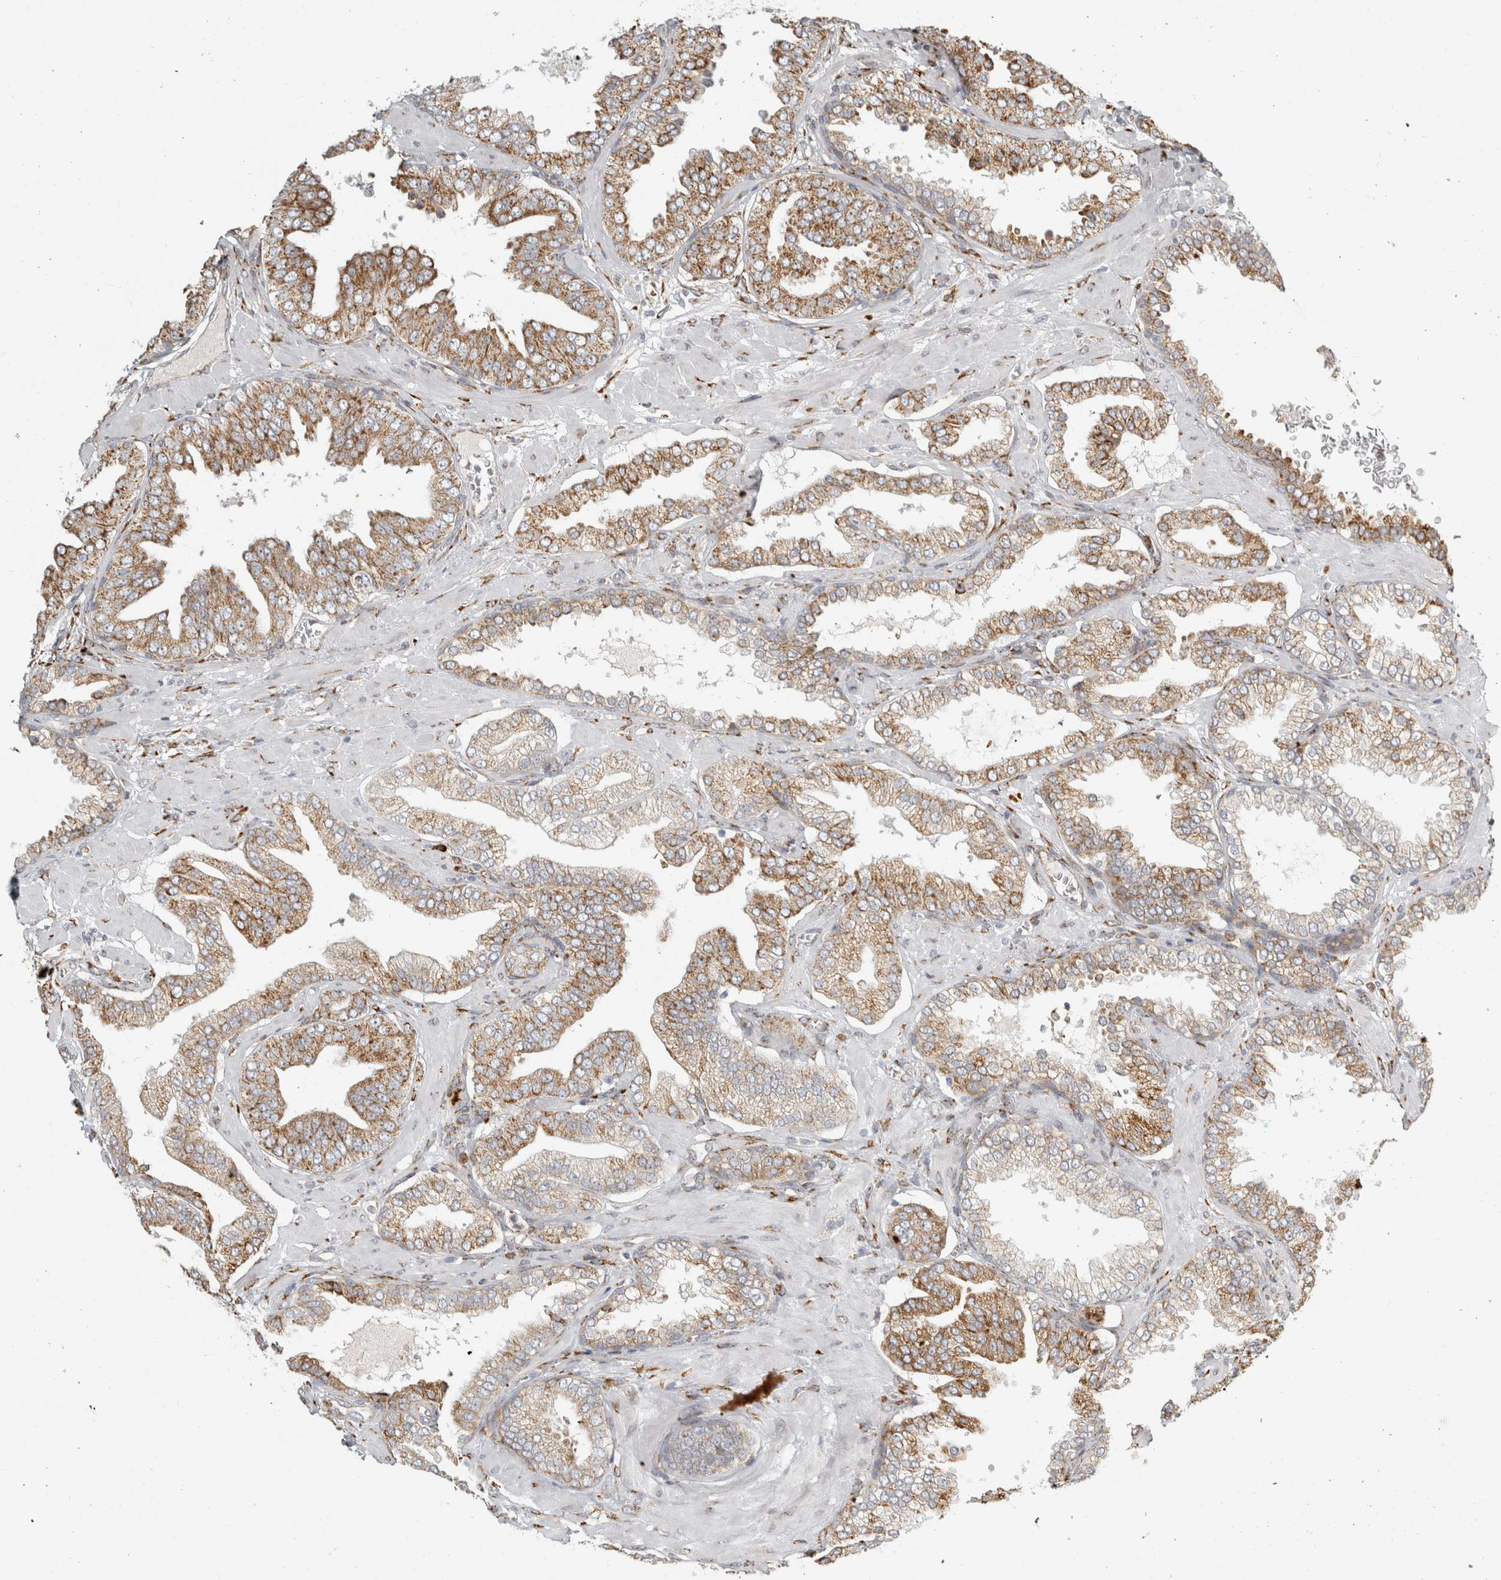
{"staining": {"intensity": "moderate", "quantity": ">75%", "location": "cytoplasmic/membranous"}, "tissue": "prostate cancer", "cell_type": "Tumor cells", "image_type": "cancer", "snomed": [{"axis": "morphology", "description": "Adenocarcinoma, Low grade"}, {"axis": "topography", "description": "Prostate"}], "caption": "Prostate cancer (low-grade adenocarcinoma) tissue demonstrates moderate cytoplasmic/membranous positivity in about >75% of tumor cells Immunohistochemistry stains the protein of interest in brown and the nuclei are stained blue.", "gene": "OSTN", "patient": {"sex": "male", "age": 62}}